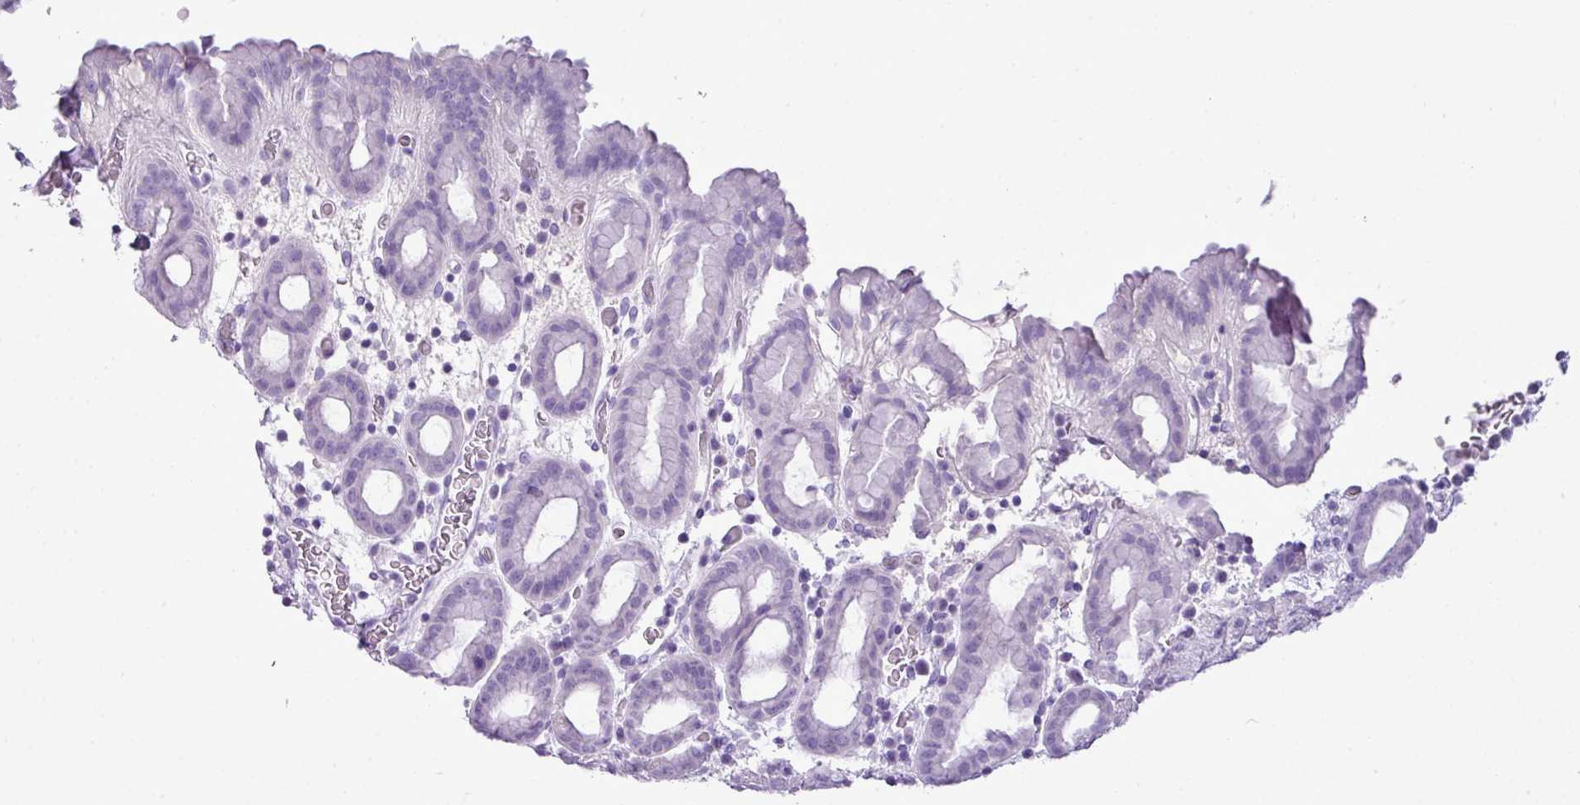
{"staining": {"intensity": "negative", "quantity": "none", "location": "none"}, "tissue": "stomach", "cell_type": "Glandular cells", "image_type": "normal", "snomed": [{"axis": "morphology", "description": "Normal tissue, NOS"}, {"axis": "topography", "description": "Stomach, upper"}, {"axis": "topography", "description": "Stomach, lower"}, {"axis": "topography", "description": "Small intestine"}], "caption": "High power microscopy micrograph of an immunohistochemistry (IHC) photomicrograph of benign stomach, revealing no significant positivity in glandular cells.", "gene": "RBMXL2", "patient": {"sex": "male", "age": 68}}